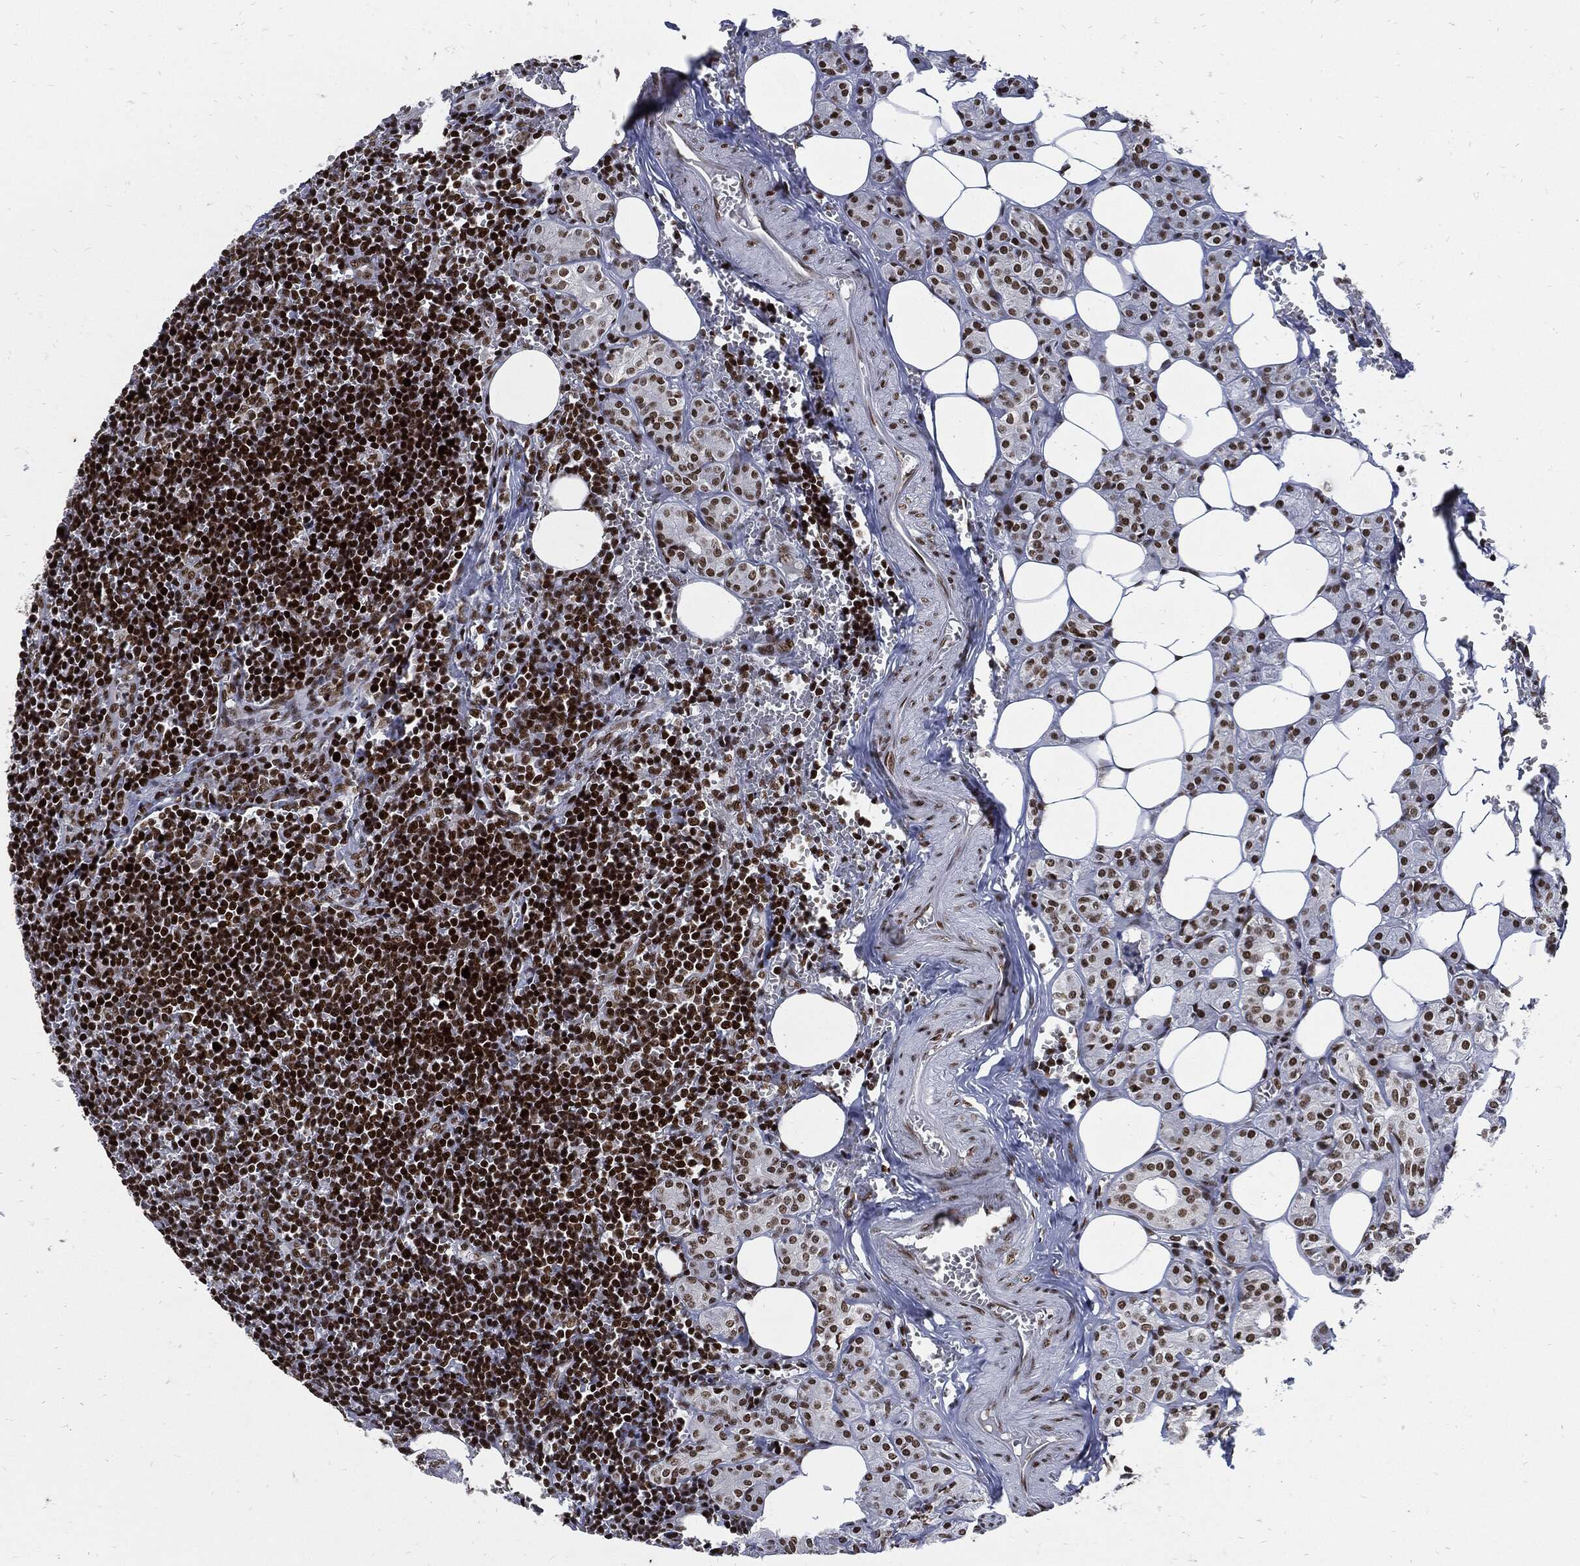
{"staining": {"intensity": "strong", "quantity": ">75%", "location": "nuclear"}, "tissue": "lymph node", "cell_type": "Germinal center cells", "image_type": "normal", "snomed": [{"axis": "morphology", "description": "Normal tissue, NOS"}, {"axis": "topography", "description": "Lymph node"}, {"axis": "topography", "description": "Salivary gland"}], "caption": "Immunohistochemistry (IHC) of benign human lymph node demonstrates high levels of strong nuclear staining in approximately >75% of germinal center cells.", "gene": "TERF2", "patient": {"sex": "male", "age": 78}}